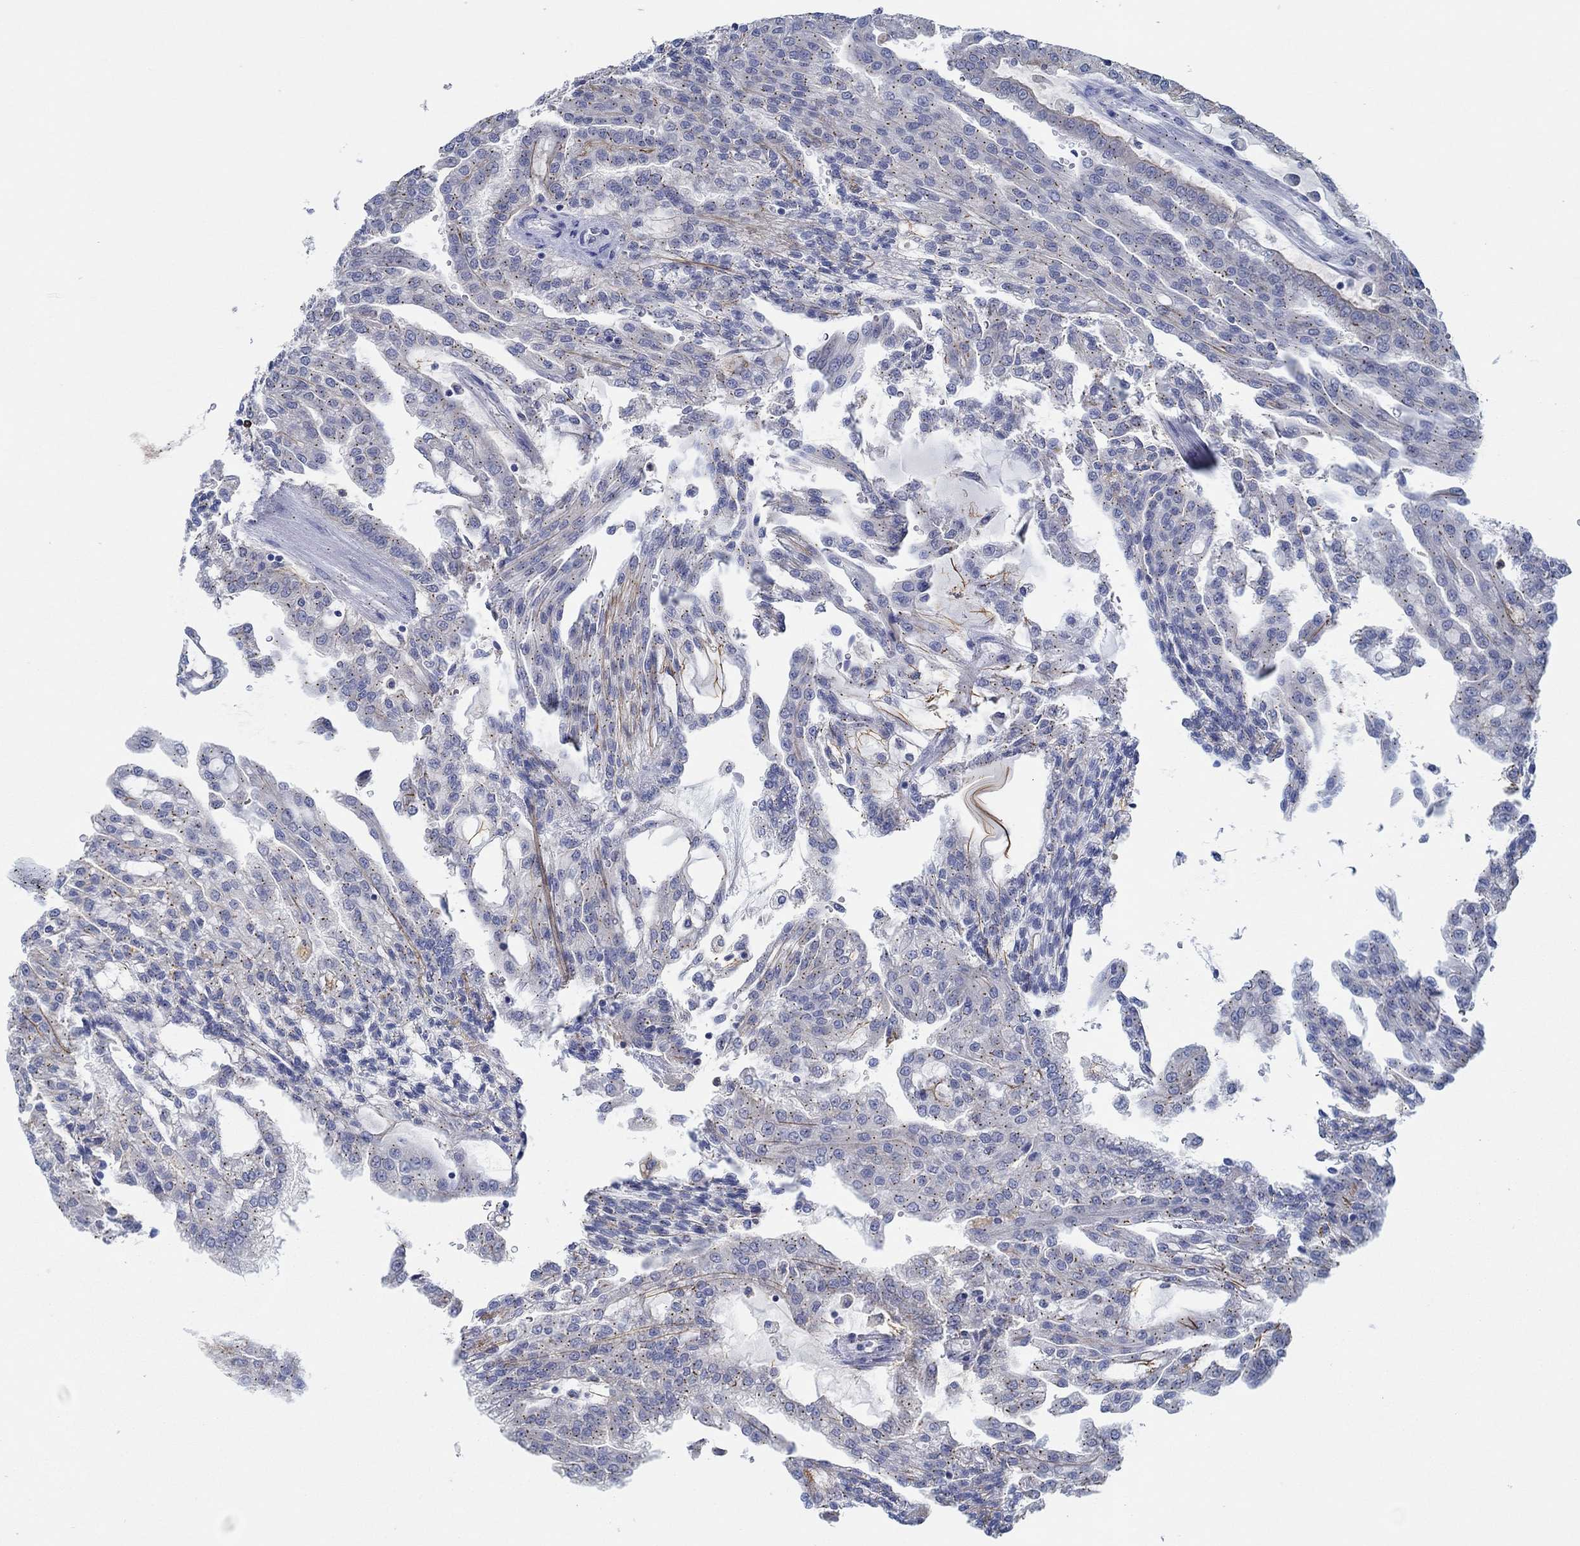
{"staining": {"intensity": "negative", "quantity": "none", "location": "none"}, "tissue": "renal cancer", "cell_type": "Tumor cells", "image_type": "cancer", "snomed": [{"axis": "morphology", "description": "Adenocarcinoma, NOS"}, {"axis": "topography", "description": "Kidney"}], "caption": "Tumor cells are negative for brown protein staining in renal cancer.", "gene": "CPM", "patient": {"sex": "male", "age": 63}}